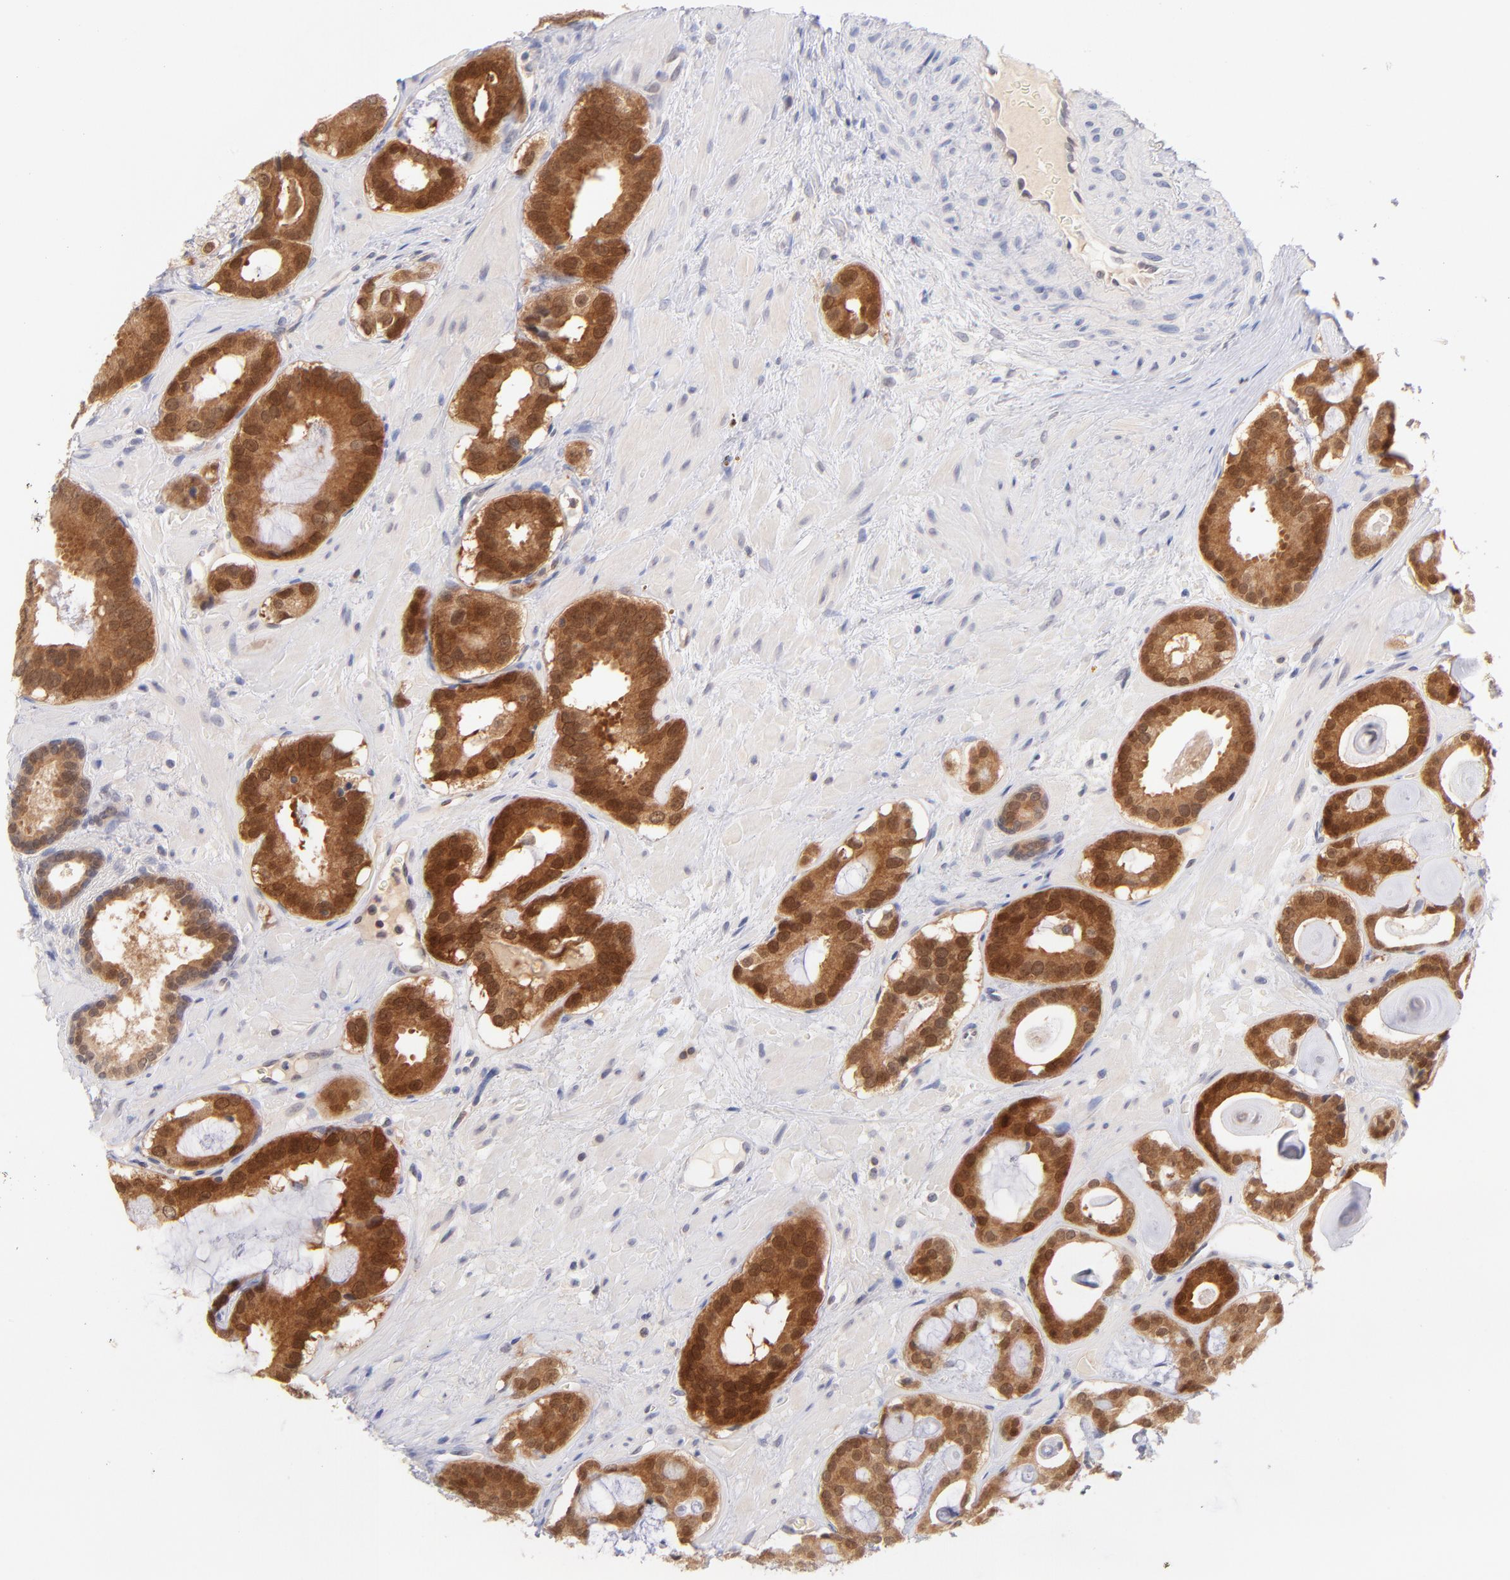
{"staining": {"intensity": "strong", "quantity": ">75%", "location": "cytoplasmic/membranous,nuclear"}, "tissue": "prostate cancer", "cell_type": "Tumor cells", "image_type": "cancer", "snomed": [{"axis": "morphology", "description": "Adenocarcinoma, Low grade"}, {"axis": "topography", "description": "Prostate"}], "caption": "The image displays a brown stain indicating the presence of a protein in the cytoplasmic/membranous and nuclear of tumor cells in adenocarcinoma (low-grade) (prostate). (DAB IHC, brown staining for protein, blue staining for nuclei).", "gene": "CASP6", "patient": {"sex": "male", "age": 57}}